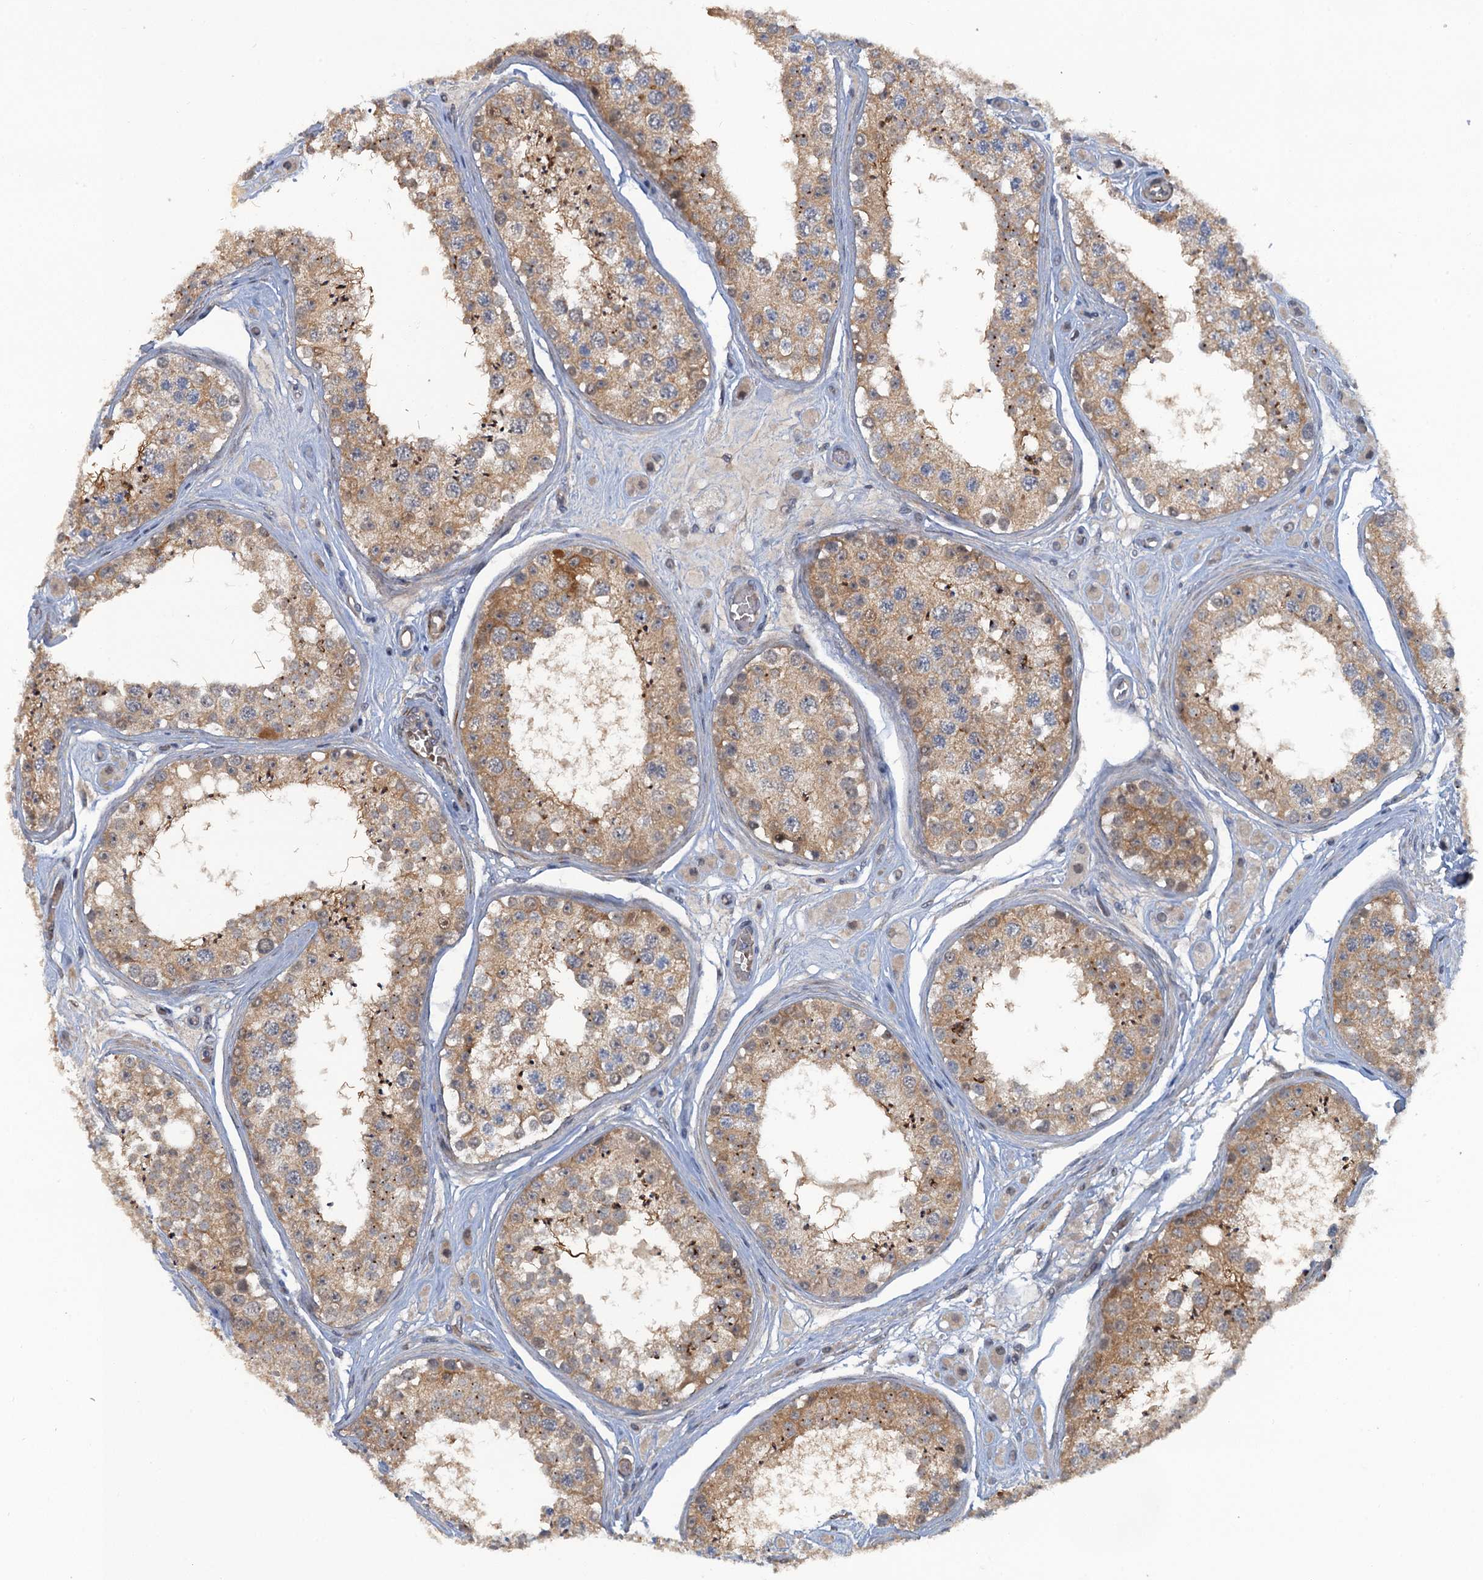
{"staining": {"intensity": "moderate", "quantity": ">75%", "location": "cytoplasmic/membranous"}, "tissue": "testis", "cell_type": "Cells in seminiferous ducts", "image_type": "normal", "snomed": [{"axis": "morphology", "description": "Normal tissue, NOS"}, {"axis": "topography", "description": "Testis"}], "caption": "Protein staining exhibits moderate cytoplasmic/membranous positivity in approximately >75% of cells in seminiferous ducts in normal testis.", "gene": "MYO16", "patient": {"sex": "male", "age": 25}}